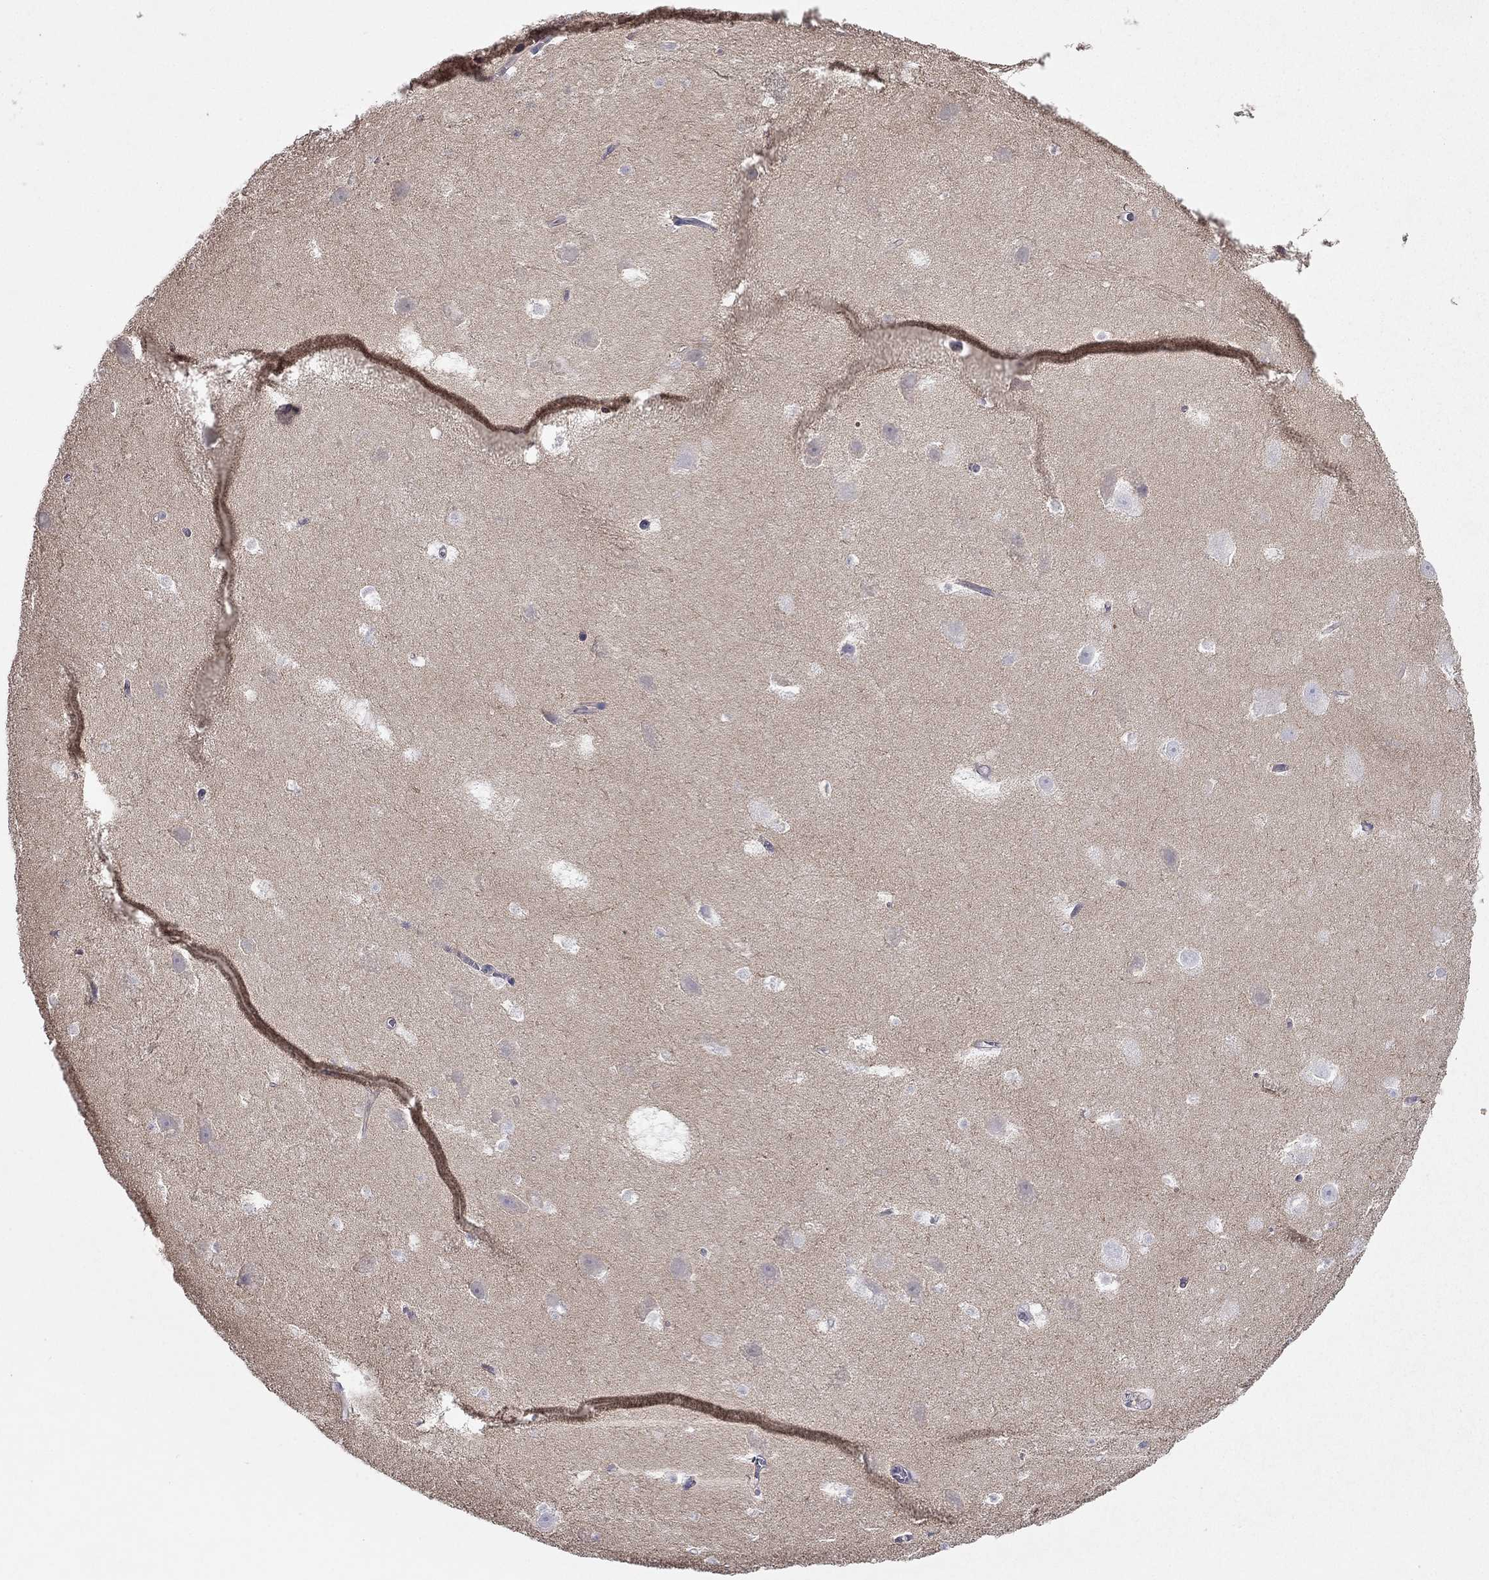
{"staining": {"intensity": "negative", "quantity": "none", "location": "none"}, "tissue": "hippocampus", "cell_type": "Glial cells", "image_type": "normal", "snomed": [{"axis": "morphology", "description": "Normal tissue, NOS"}, {"axis": "topography", "description": "Hippocampus"}], "caption": "The image shows no staining of glial cells in benign hippocampus. Brightfield microscopy of immunohistochemistry stained with DAB (brown) and hematoxylin (blue), captured at high magnification.", "gene": "LY6H", "patient": {"sex": "male", "age": 26}}